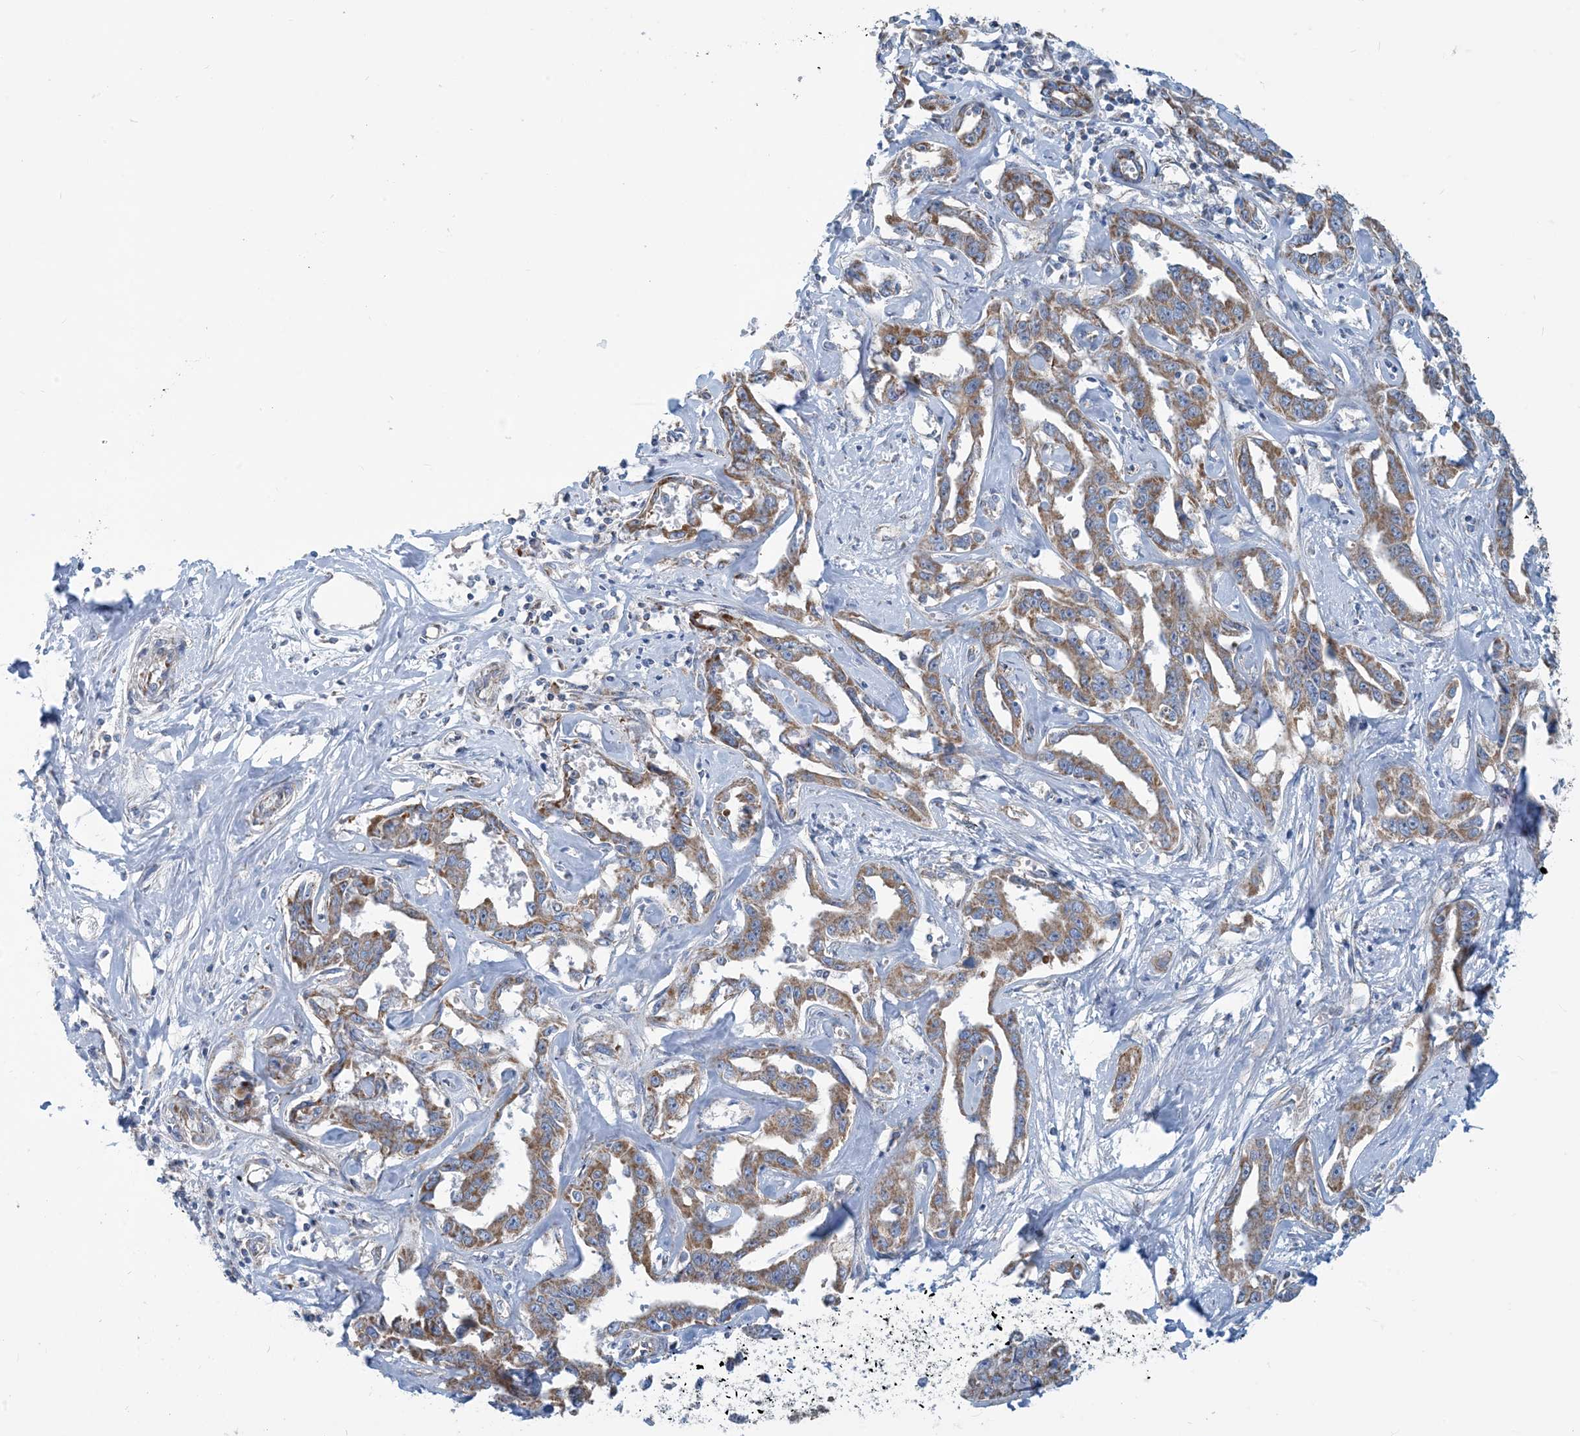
{"staining": {"intensity": "moderate", "quantity": ">75%", "location": "cytoplasmic/membranous"}, "tissue": "liver cancer", "cell_type": "Tumor cells", "image_type": "cancer", "snomed": [{"axis": "morphology", "description": "Cholangiocarcinoma"}, {"axis": "topography", "description": "Liver"}], "caption": "Approximately >75% of tumor cells in liver cholangiocarcinoma exhibit moderate cytoplasmic/membranous protein staining as visualized by brown immunohistochemical staining.", "gene": "PHOSPHO2", "patient": {"sex": "male", "age": 59}}